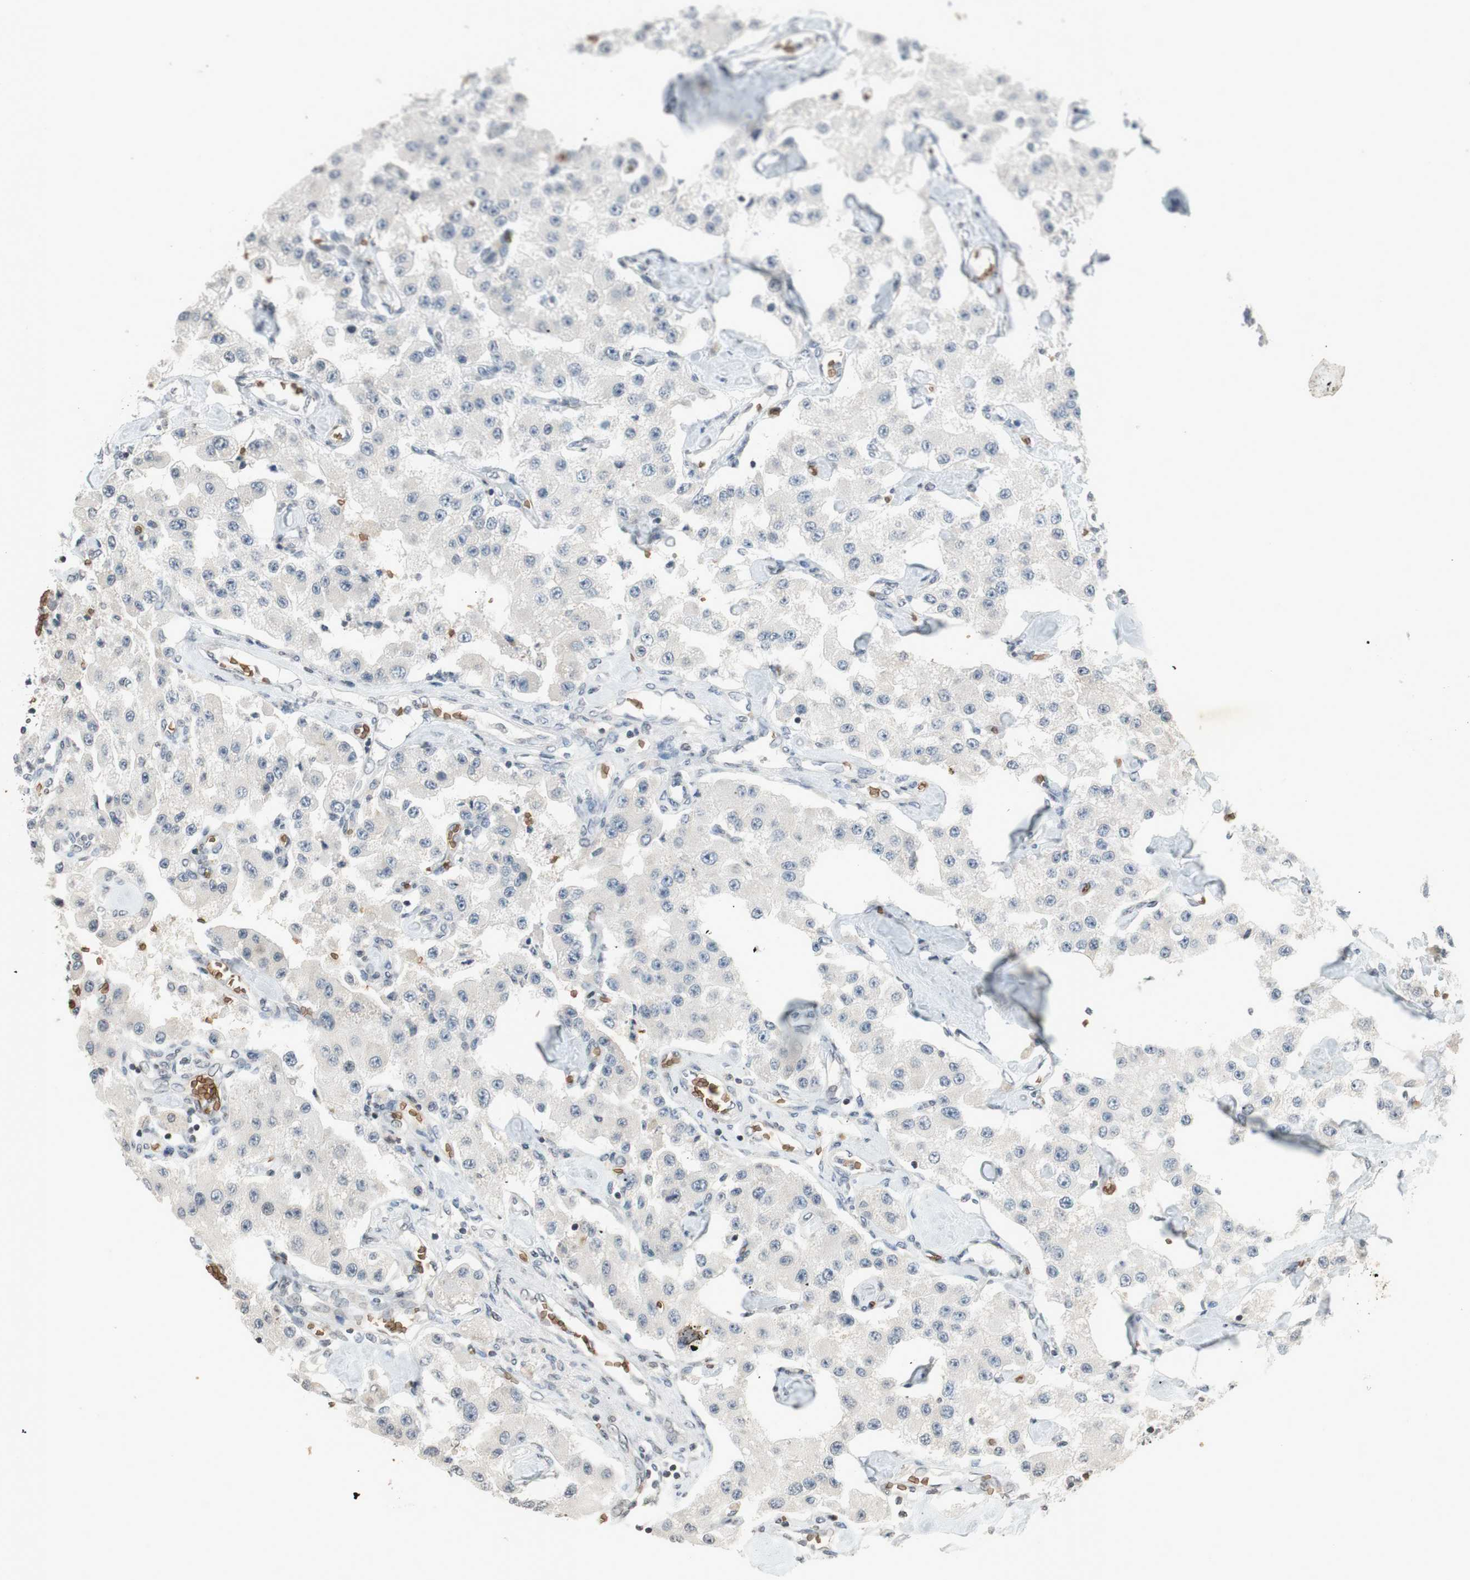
{"staining": {"intensity": "negative", "quantity": "none", "location": "none"}, "tissue": "carcinoid", "cell_type": "Tumor cells", "image_type": "cancer", "snomed": [{"axis": "morphology", "description": "Carcinoid, malignant, NOS"}, {"axis": "topography", "description": "Pancreas"}], "caption": "DAB (3,3'-diaminobenzidine) immunohistochemical staining of human carcinoid (malignant) exhibits no significant expression in tumor cells. (DAB immunohistochemistry (IHC), high magnification).", "gene": "GYPC", "patient": {"sex": "male", "age": 41}}